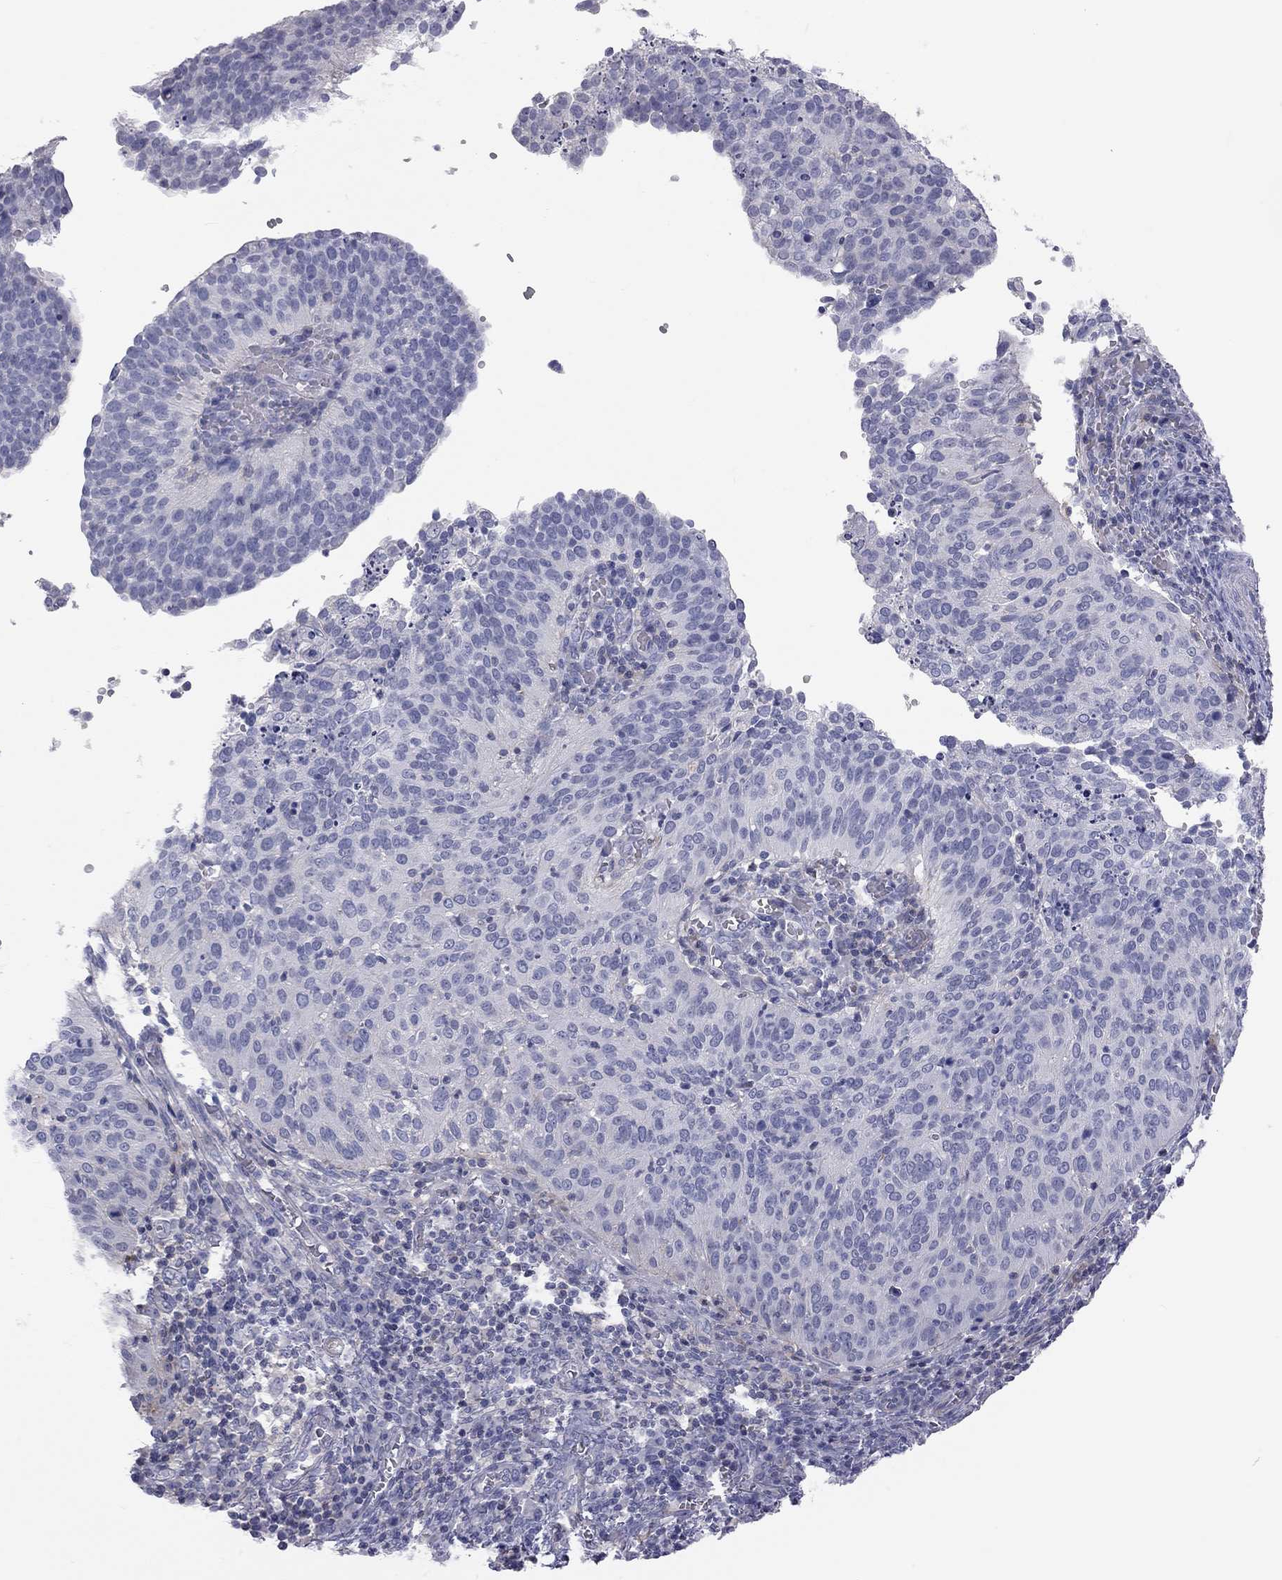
{"staining": {"intensity": "negative", "quantity": "none", "location": "none"}, "tissue": "cervical cancer", "cell_type": "Tumor cells", "image_type": "cancer", "snomed": [{"axis": "morphology", "description": "Squamous cell carcinoma, NOS"}, {"axis": "topography", "description": "Cervix"}], "caption": "Tumor cells show no significant protein staining in cervical squamous cell carcinoma.", "gene": "ADCYAP1", "patient": {"sex": "female", "age": 39}}